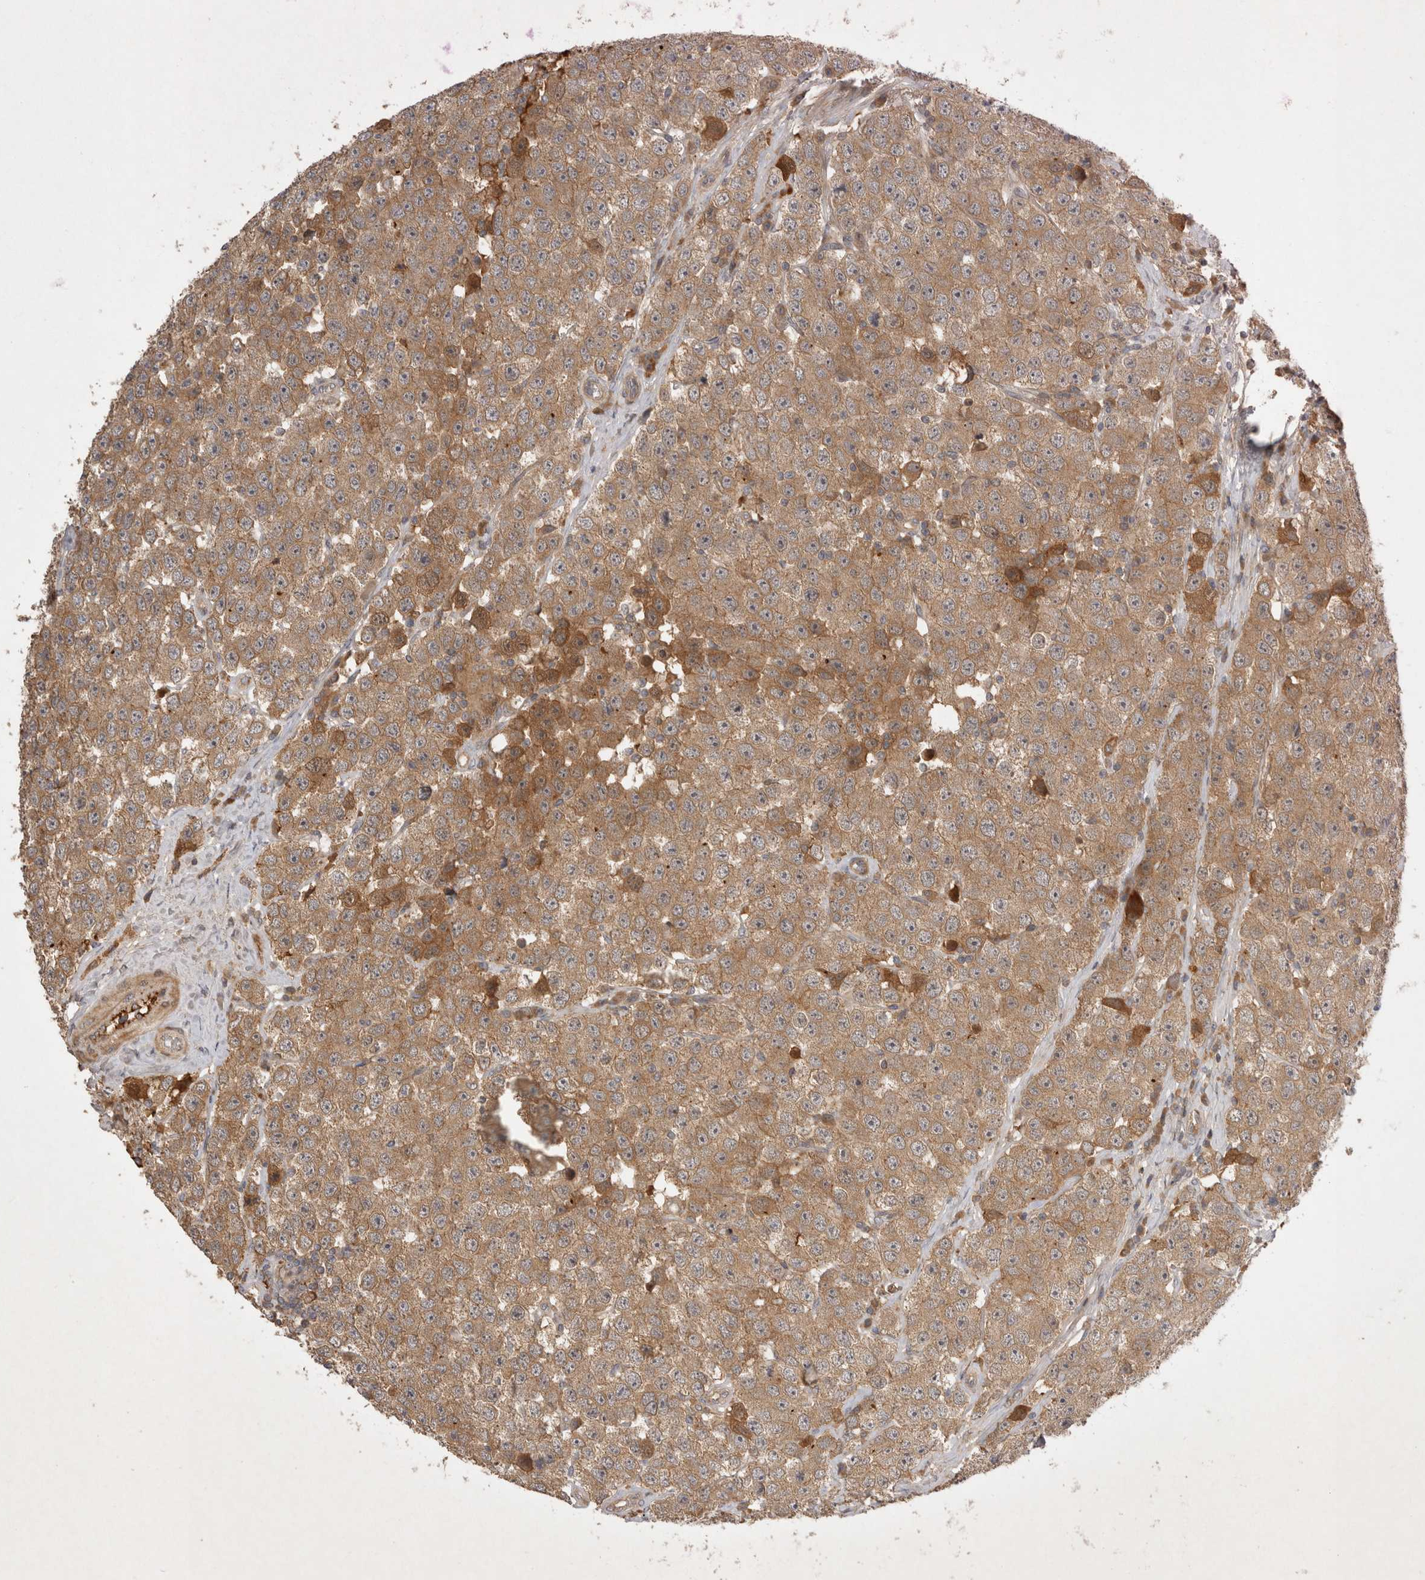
{"staining": {"intensity": "moderate", "quantity": ">75%", "location": "cytoplasmic/membranous"}, "tissue": "testis cancer", "cell_type": "Tumor cells", "image_type": "cancer", "snomed": [{"axis": "morphology", "description": "Seminoma, NOS"}, {"axis": "morphology", "description": "Carcinoma, Embryonal, NOS"}, {"axis": "topography", "description": "Testis"}], "caption": "Immunohistochemical staining of testis cancer displays medium levels of moderate cytoplasmic/membranous protein expression in about >75% of tumor cells.", "gene": "PPP1R42", "patient": {"sex": "male", "age": 28}}